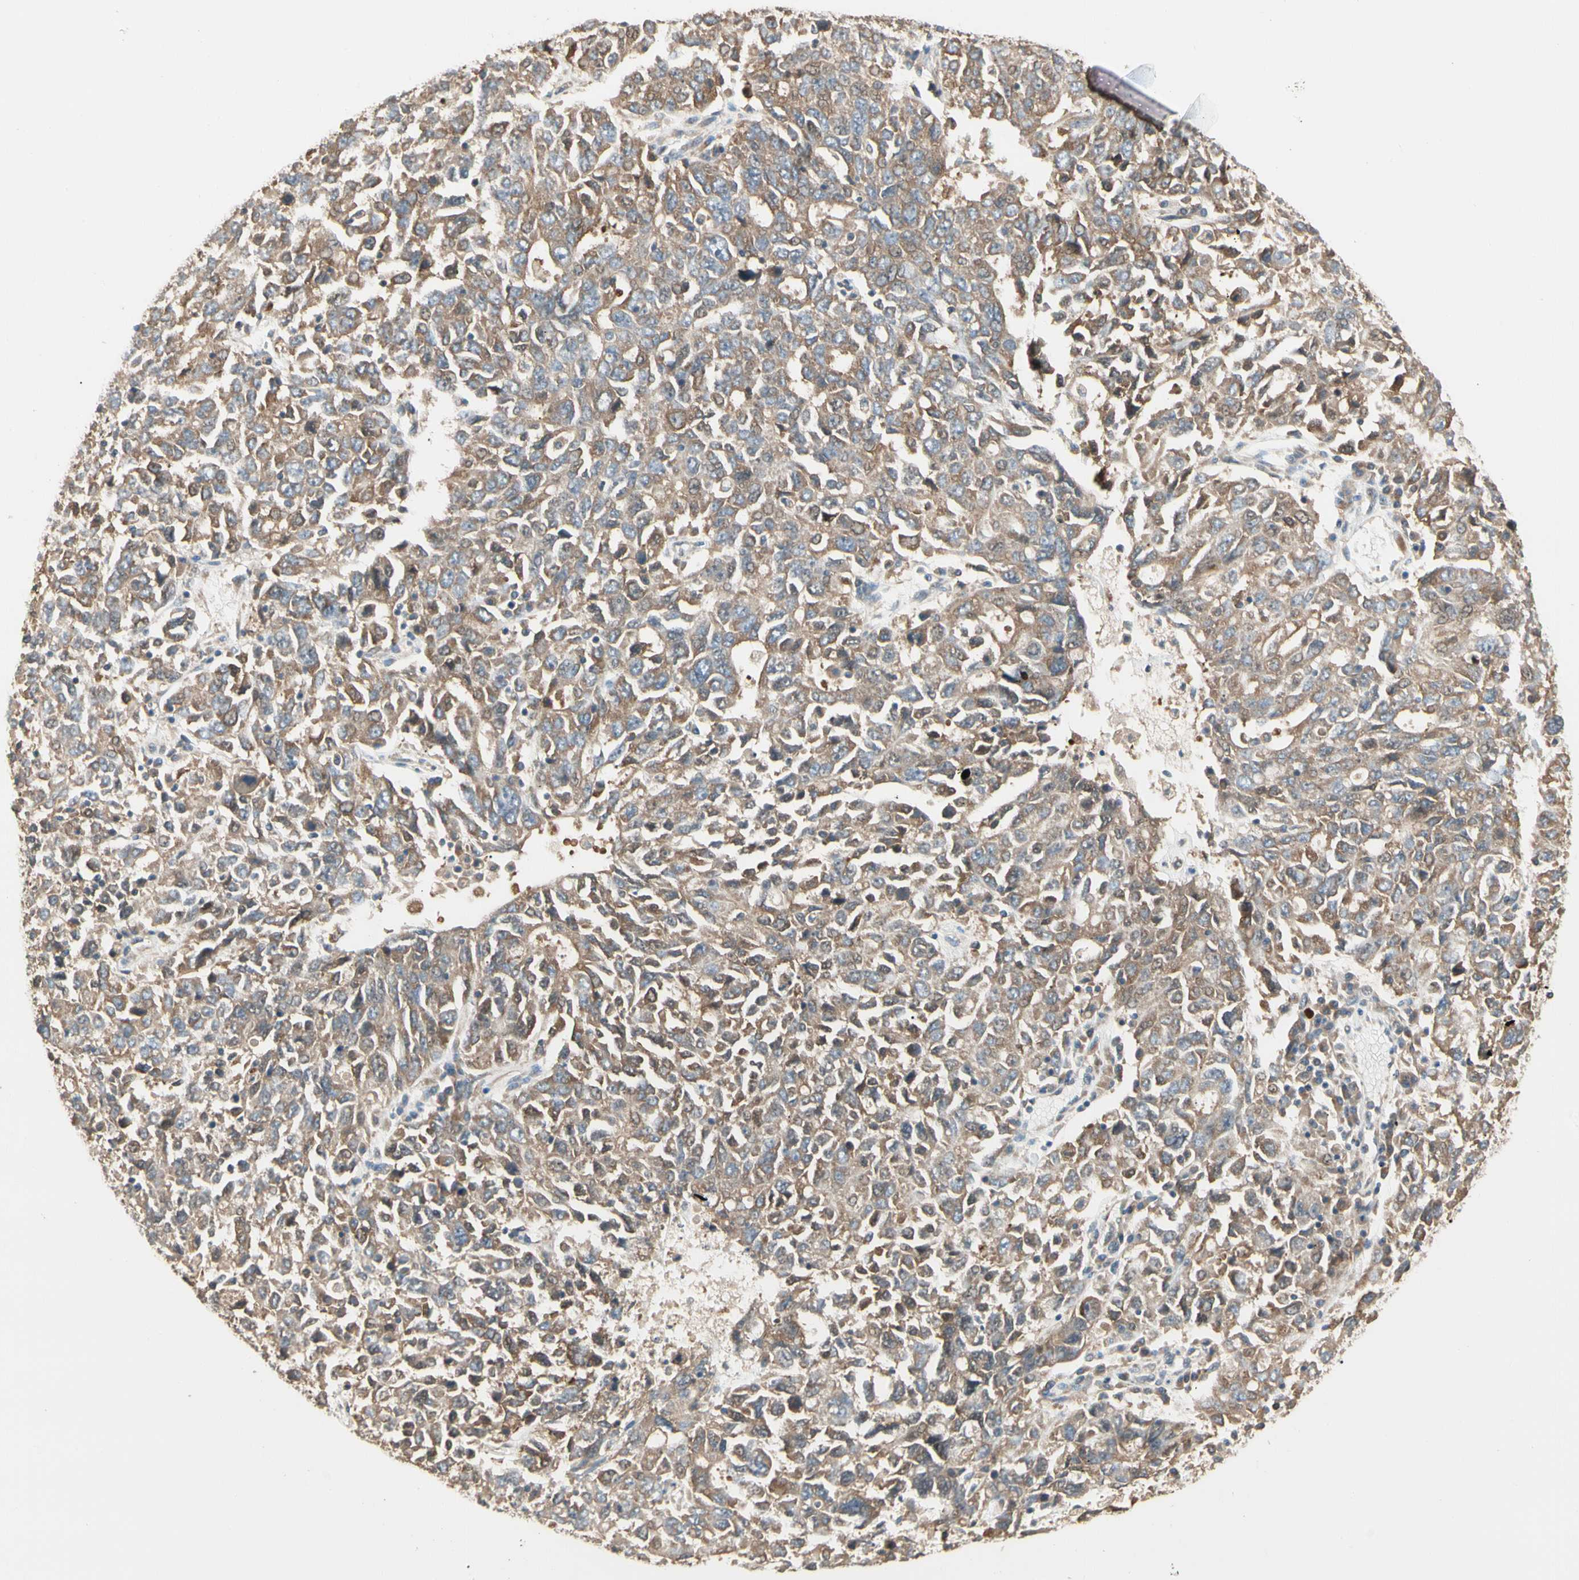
{"staining": {"intensity": "moderate", "quantity": ">75%", "location": "cytoplasmic/membranous"}, "tissue": "ovarian cancer", "cell_type": "Tumor cells", "image_type": "cancer", "snomed": [{"axis": "morphology", "description": "Carcinoma, endometroid"}, {"axis": "topography", "description": "Ovary"}], "caption": "The image shows staining of ovarian cancer (endometroid carcinoma), revealing moderate cytoplasmic/membranous protein staining (brown color) within tumor cells. The protein of interest is stained brown, and the nuclei are stained in blue (DAB (3,3'-diaminobenzidine) IHC with brightfield microscopy, high magnification).", "gene": "IRAG1", "patient": {"sex": "female", "age": 62}}